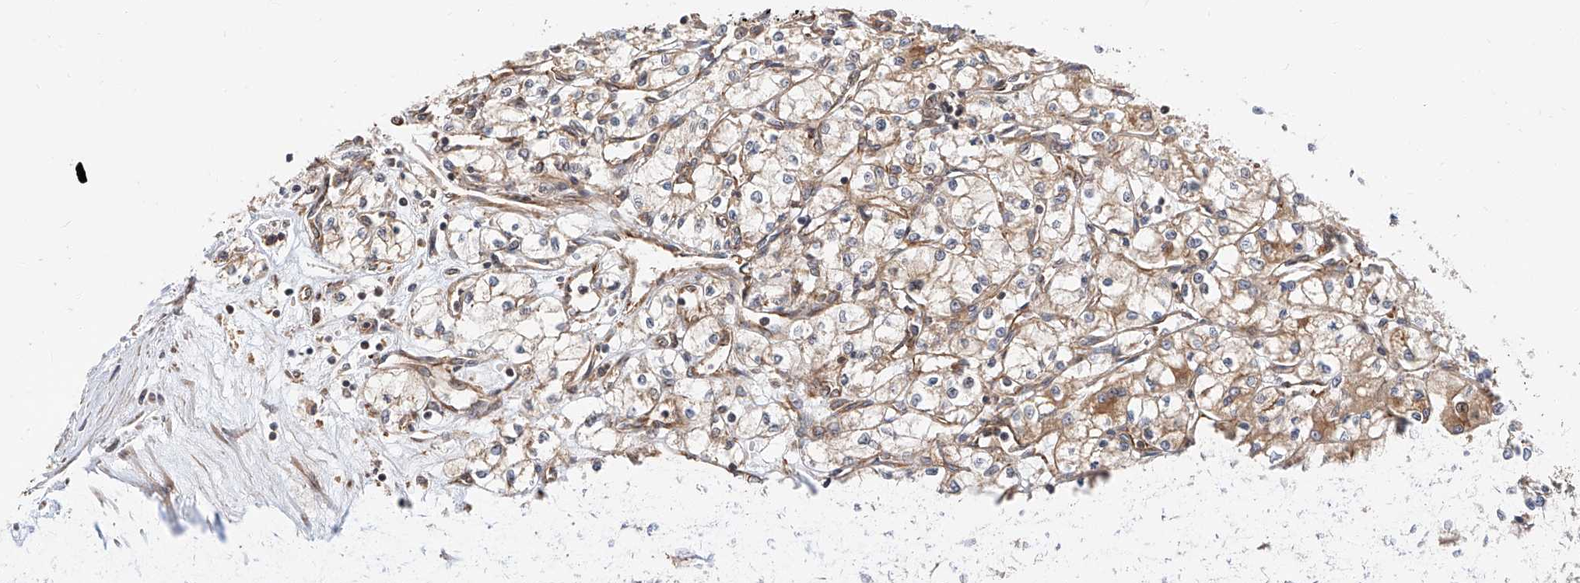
{"staining": {"intensity": "weak", "quantity": ">75%", "location": "cytoplasmic/membranous"}, "tissue": "renal cancer", "cell_type": "Tumor cells", "image_type": "cancer", "snomed": [{"axis": "morphology", "description": "Adenocarcinoma, NOS"}, {"axis": "topography", "description": "Kidney"}], "caption": "Renal cancer (adenocarcinoma) stained with immunohistochemistry reveals weak cytoplasmic/membranous staining in about >75% of tumor cells.", "gene": "ISCA2", "patient": {"sex": "male", "age": 59}}